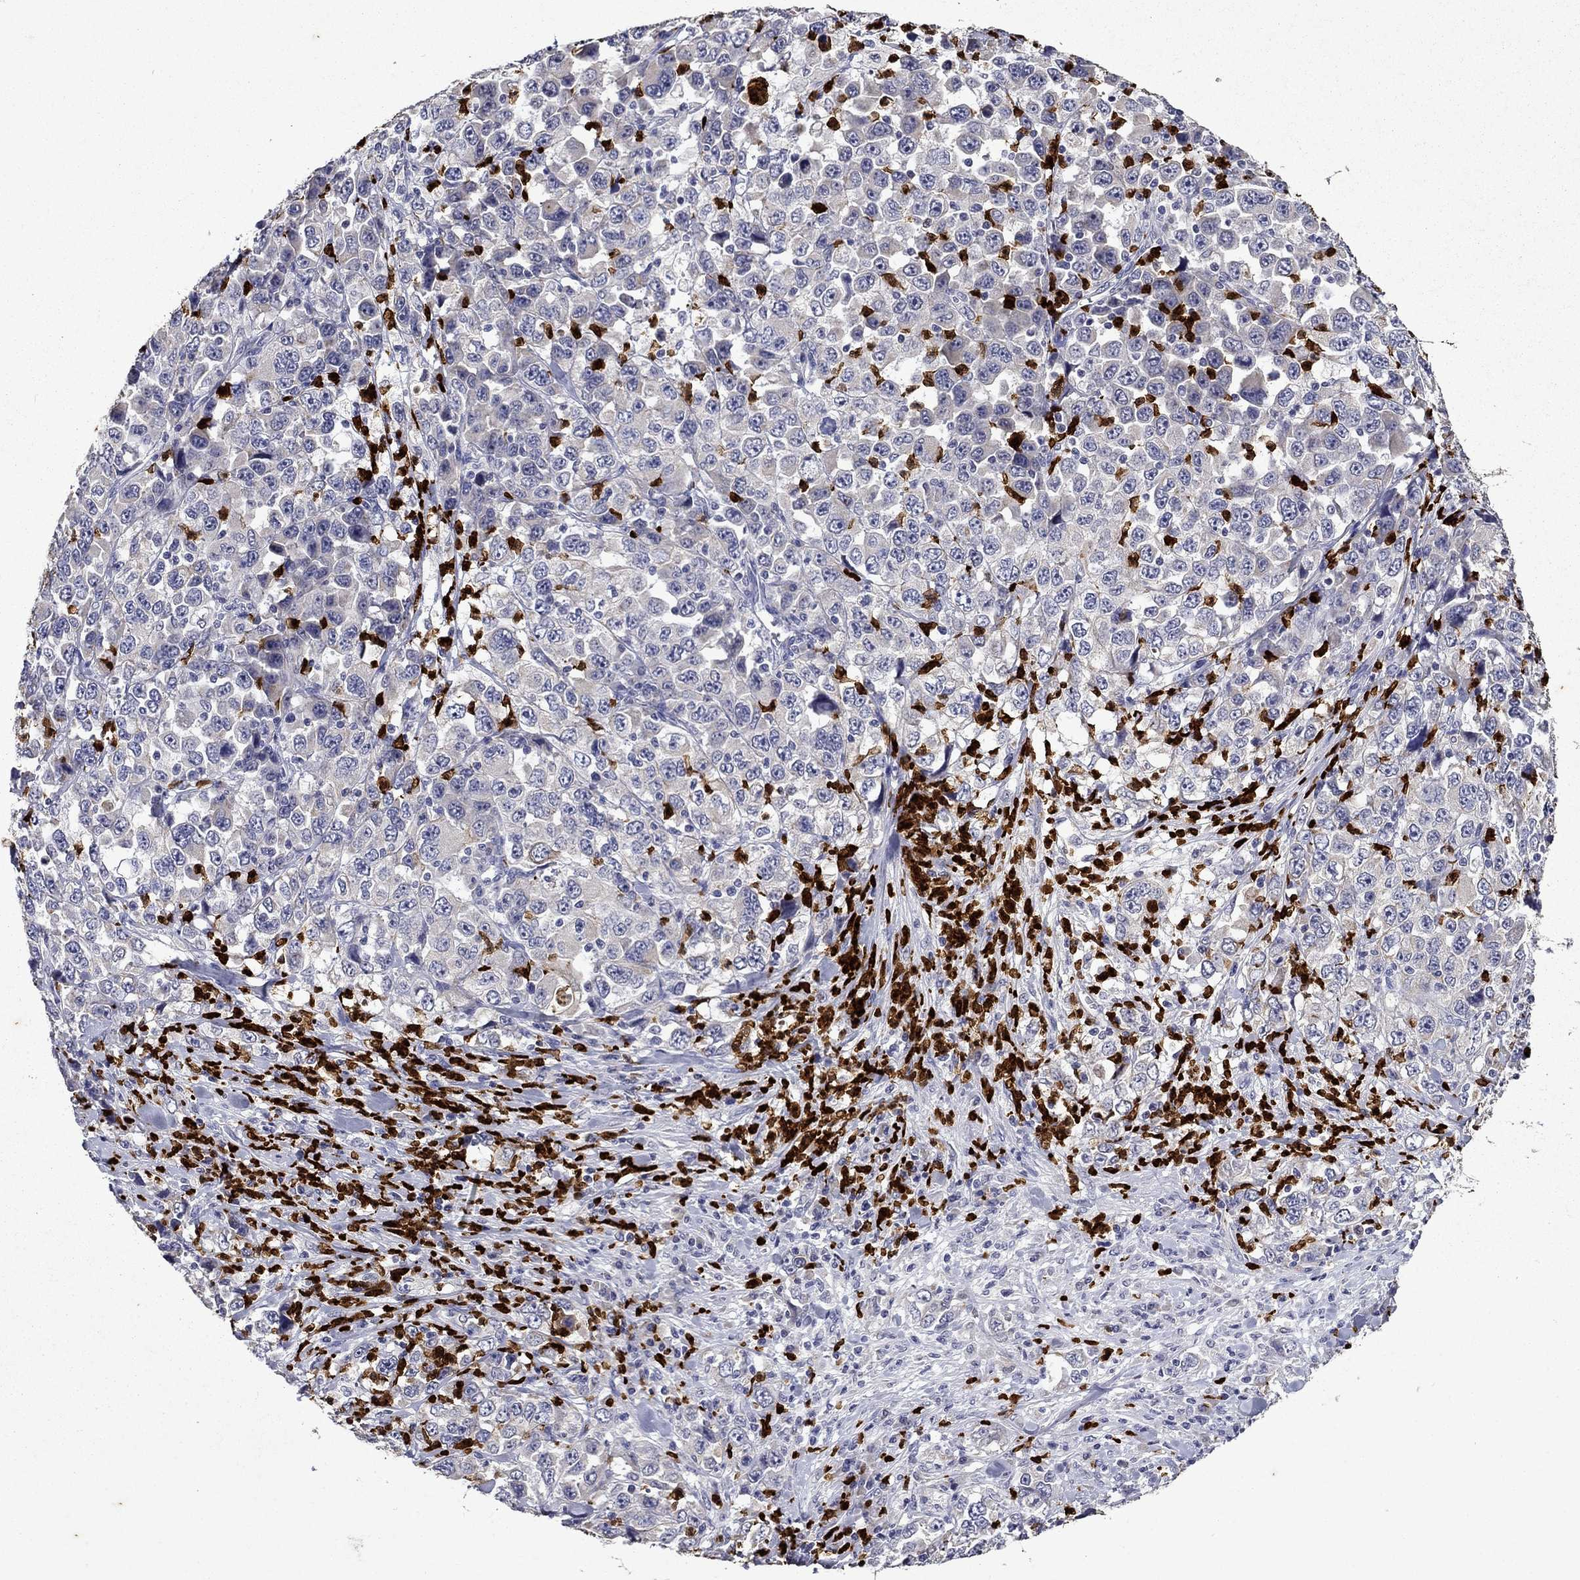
{"staining": {"intensity": "negative", "quantity": "none", "location": "none"}, "tissue": "stomach cancer", "cell_type": "Tumor cells", "image_type": "cancer", "snomed": [{"axis": "morphology", "description": "Normal tissue, NOS"}, {"axis": "morphology", "description": "Adenocarcinoma, NOS"}, {"axis": "topography", "description": "Stomach, upper"}, {"axis": "topography", "description": "Stomach"}], "caption": "A histopathology image of adenocarcinoma (stomach) stained for a protein shows no brown staining in tumor cells.", "gene": "IRF5", "patient": {"sex": "male", "age": 59}}